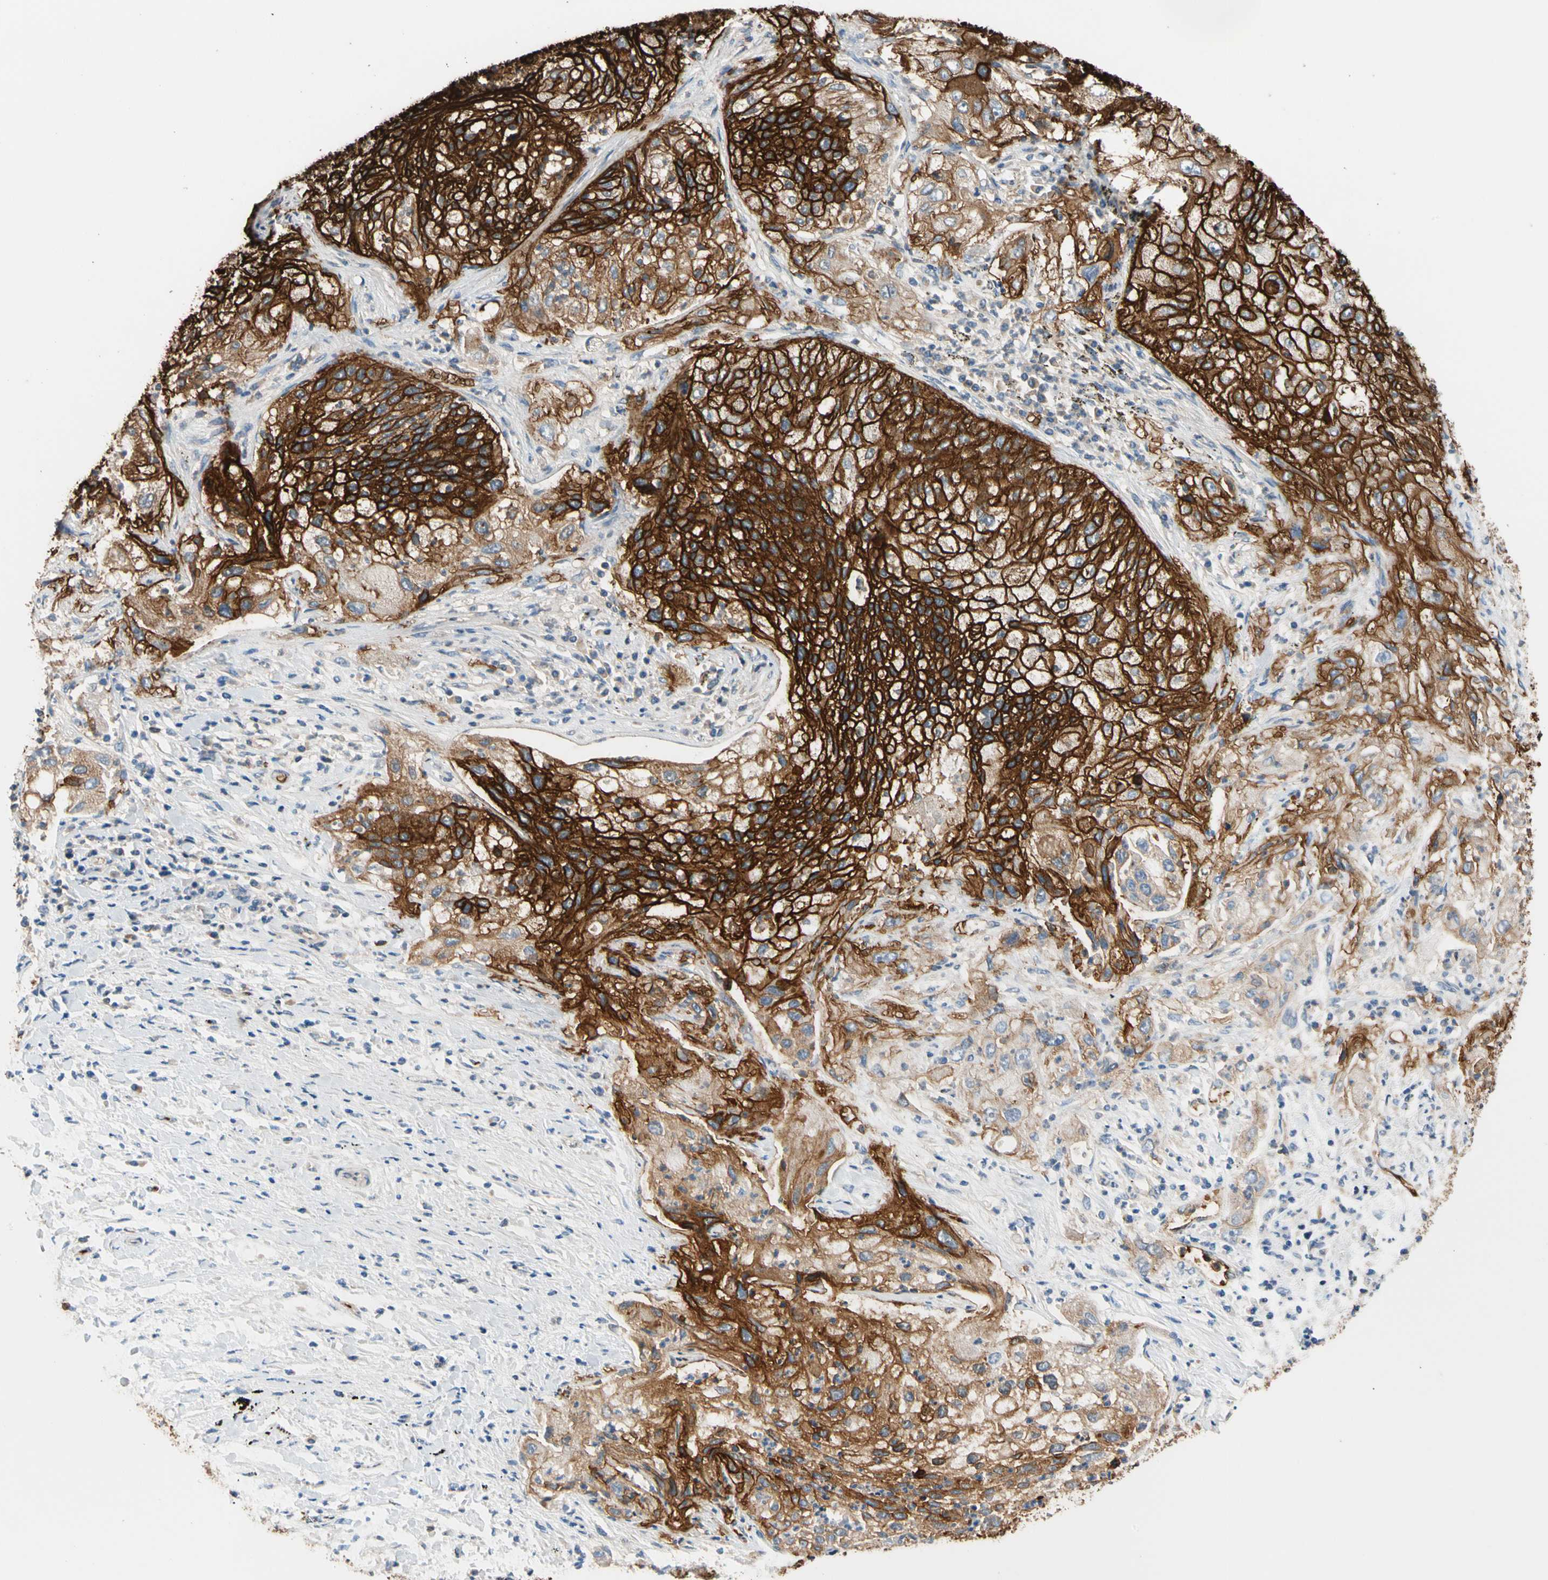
{"staining": {"intensity": "strong", "quantity": ">75%", "location": "cytoplasmic/membranous"}, "tissue": "lung cancer", "cell_type": "Tumor cells", "image_type": "cancer", "snomed": [{"axis": "morphology", "description": "Inflammation, NOS"}, {"axis": "morphology", "description": "Squamous cell carcinoma, NOS"}, {"axis": "topography", "description": "Lymph node"}, {"axis": "topography", "description": "Soft tissue"}, {"axis": "topography", "description": "Lung"}], "caption": "Immunohistochemical staining of squamous cell carcinoma (lung) reveals strong cytoplasmic/membranous protein positivity in approximately >75% of tumor cells. The staining is performed using DAB brown chromogen to label protein expression. The nuclei are counter-stained blue using hematoxylin.", "gene": "RIOK2", "patient": {"sex": "male", "age": 66}}